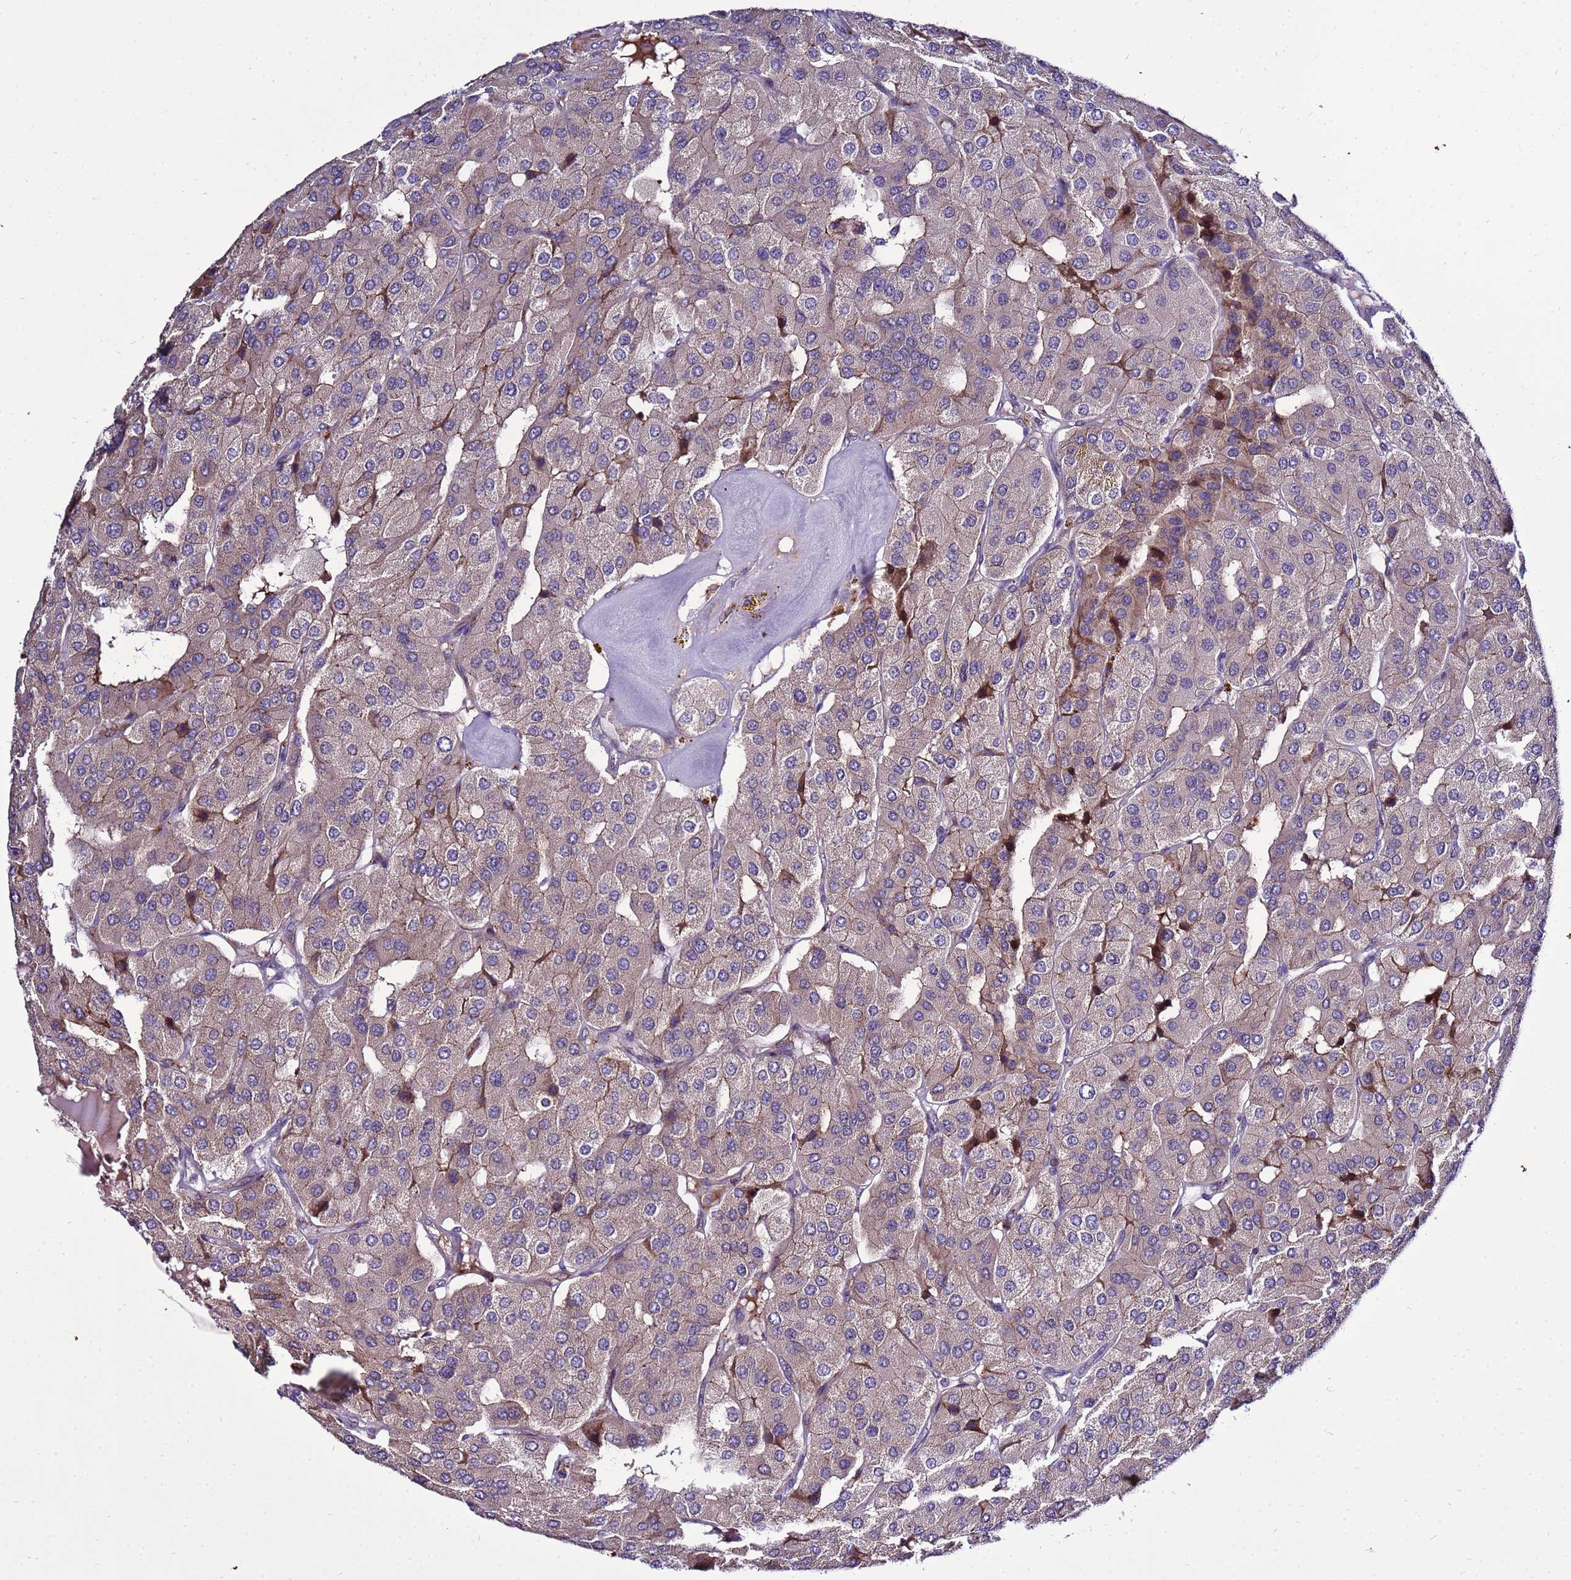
{"staining": {"intensity": "weak", "quantity": "25%-75%", "location": "cytoplasmic/membranous"}, "tissue": "parathyroid gland", "cell_type": "Glandular cells", "image_type": "normal", "snomed": [{"axis": "morphology", "description": "Normal tissue, NOS"}, {"axis": "morphology", "description": "Adenoma, NOS"}, {"axis": "topography", "description": "Parathyroid gland"}], "caption": "Glandular cells show low levels of weak cytoplasmic/membranous expression in about 25%-75% of cells in benign human parathyroid gland. The staining was performed using DAB, with brown indicating positive protein expression. Nuclei are stained blue with hematoxylin.", "gene": "NOL8", "patient": {"sex": "female", "age": 86}}